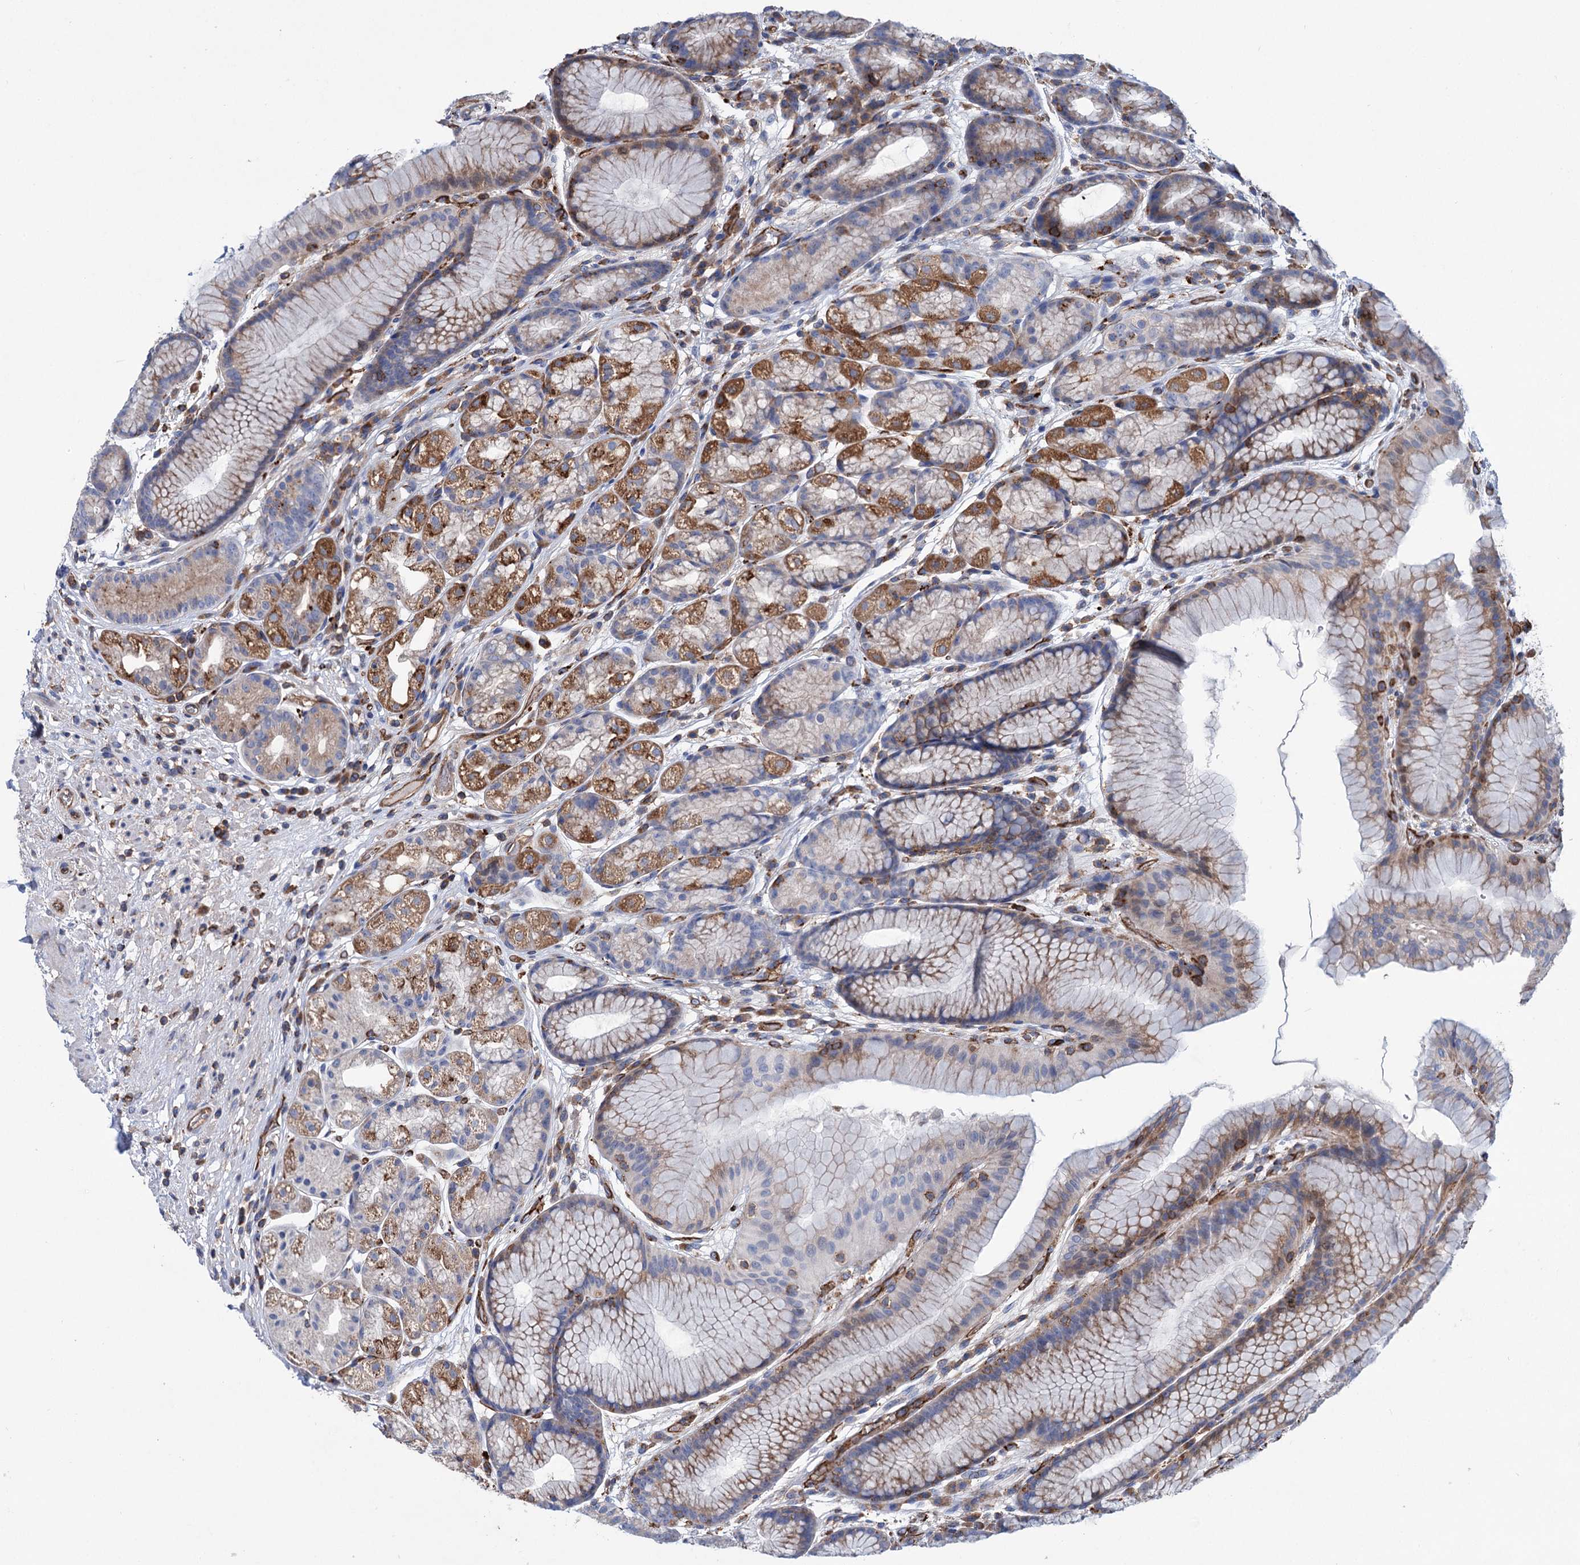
{"staining": {"intensity": "strong", "quantity": "25%-75%", "location": "cytoplasmic/membranous"}, "tissue": "stomach", "cell_type": "Glandular cells", "image_type": "normal", "snomed": [{"axis": "morphology", "description": "Normal tissue, NOS"}, {"axis": "topography", "description": "Stomach"}], "caption": "High-magnification brightfield microscopy of benign stomach stained with DAB (3,3'-diaminobenzidine) (brown) and counterstained with hematoxylin (blue). glandular cells exhibit strong cytoplasmic/membranous positivity is seen in about25%-75% of cells. (DAB (3,3'-diaminobenzidine) IHC, brown staining for protein, blue staining for nuclei).", "gene": "SCPEP1", "patient": {"sex": "male", "age": 57}}